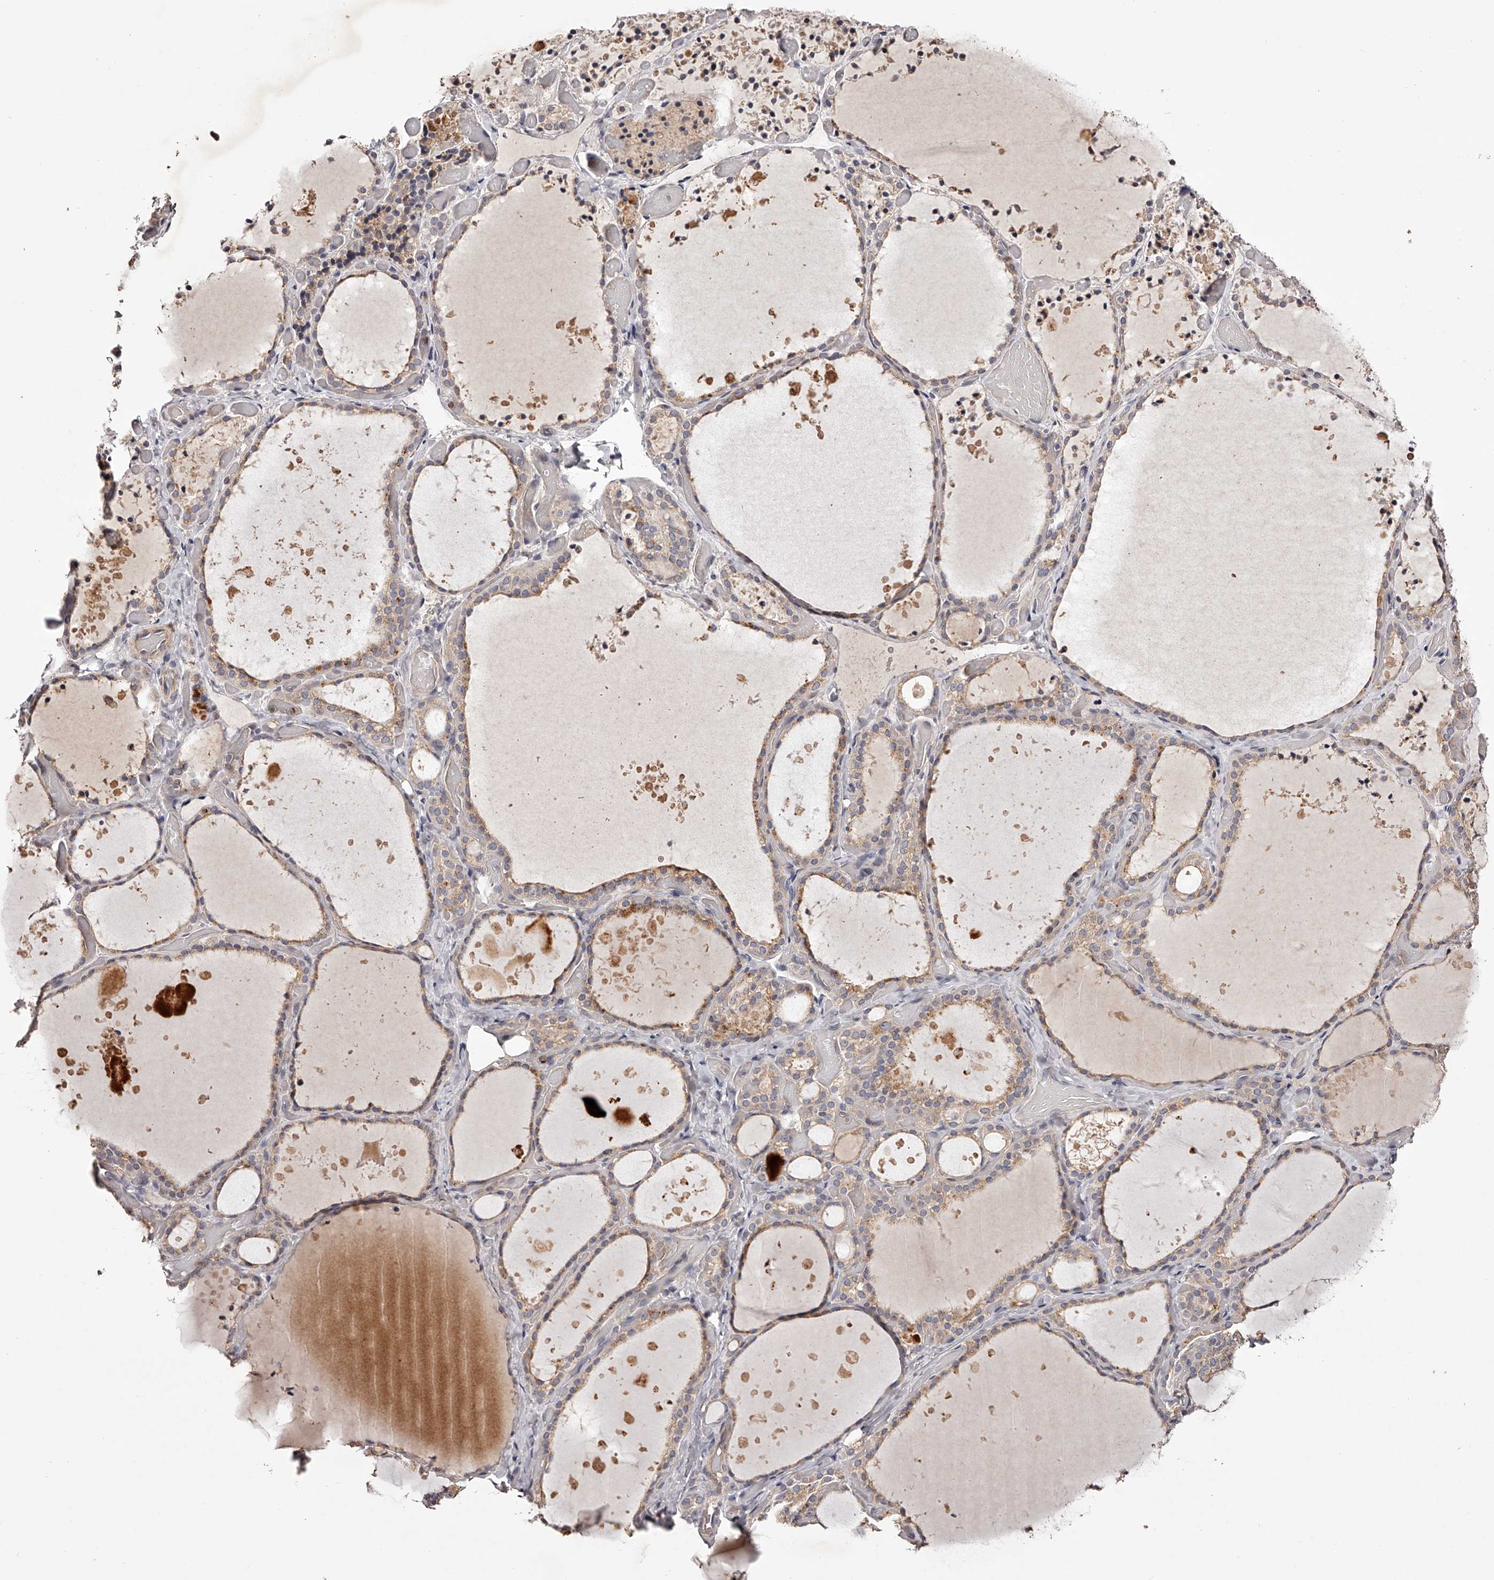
{"staining": {"intensity": "weak", "quantity": ">75%", "location": "cytoplasmic/membranous"}, "tissue": "thyroid gland", "cell_type": "Glandular cells", "image_type": "normal", "snomed": [{"axis": "morphology", "description": "Normal tissue, NOS"}, {"axis": "topography", "description": "Thyroid gland"}], "caption": "Protein staining of unremarkable thyroid gland reveals weak cytoplasmic/membranous staining in about >75% of glandular cells. Nuclei are stained in blue.", "gene": "ODF2L", "patient": {"sex": "female", "age": 44}}